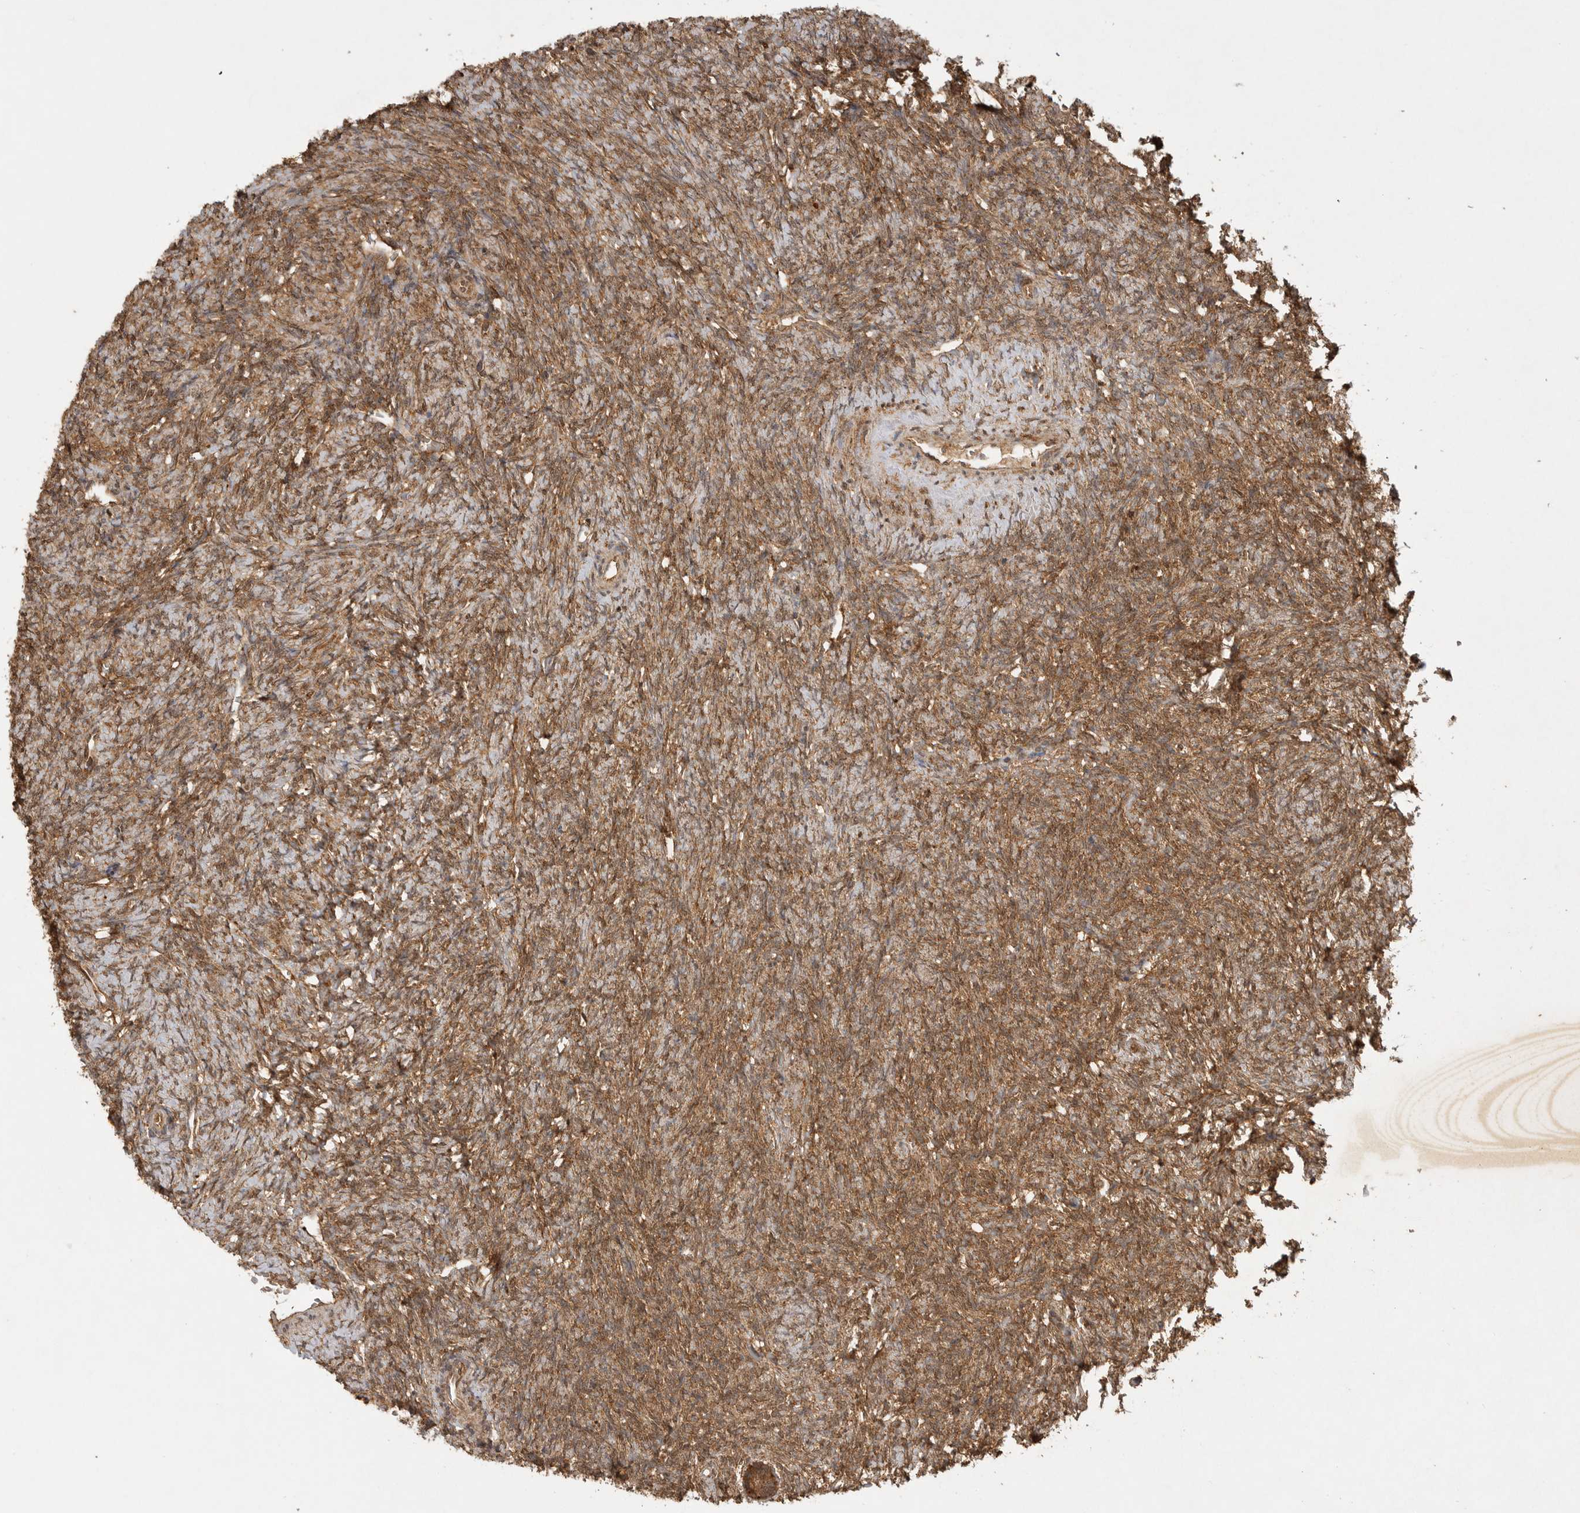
{"staining": {"intensity": "moderate", "quantity": ">75%", "location": "cytoplasmic/membranous"}, "tissue": "ovary", "cell_type": "Ovarian stroma cells", "image_type": "normal", "snomed": [{"axis": "morphology", "description": "Normal tissue, NOS"}, {"axis": "topography", "description": "Ovary"}], "caption": "The immunohistochemical stain highlights moderate cytoplasmic/membranous staining in ovarian stroma cells of unremarkable ovary.", "gene": "ICOSLG", "patient": {"sex": "female", "age": 41}}